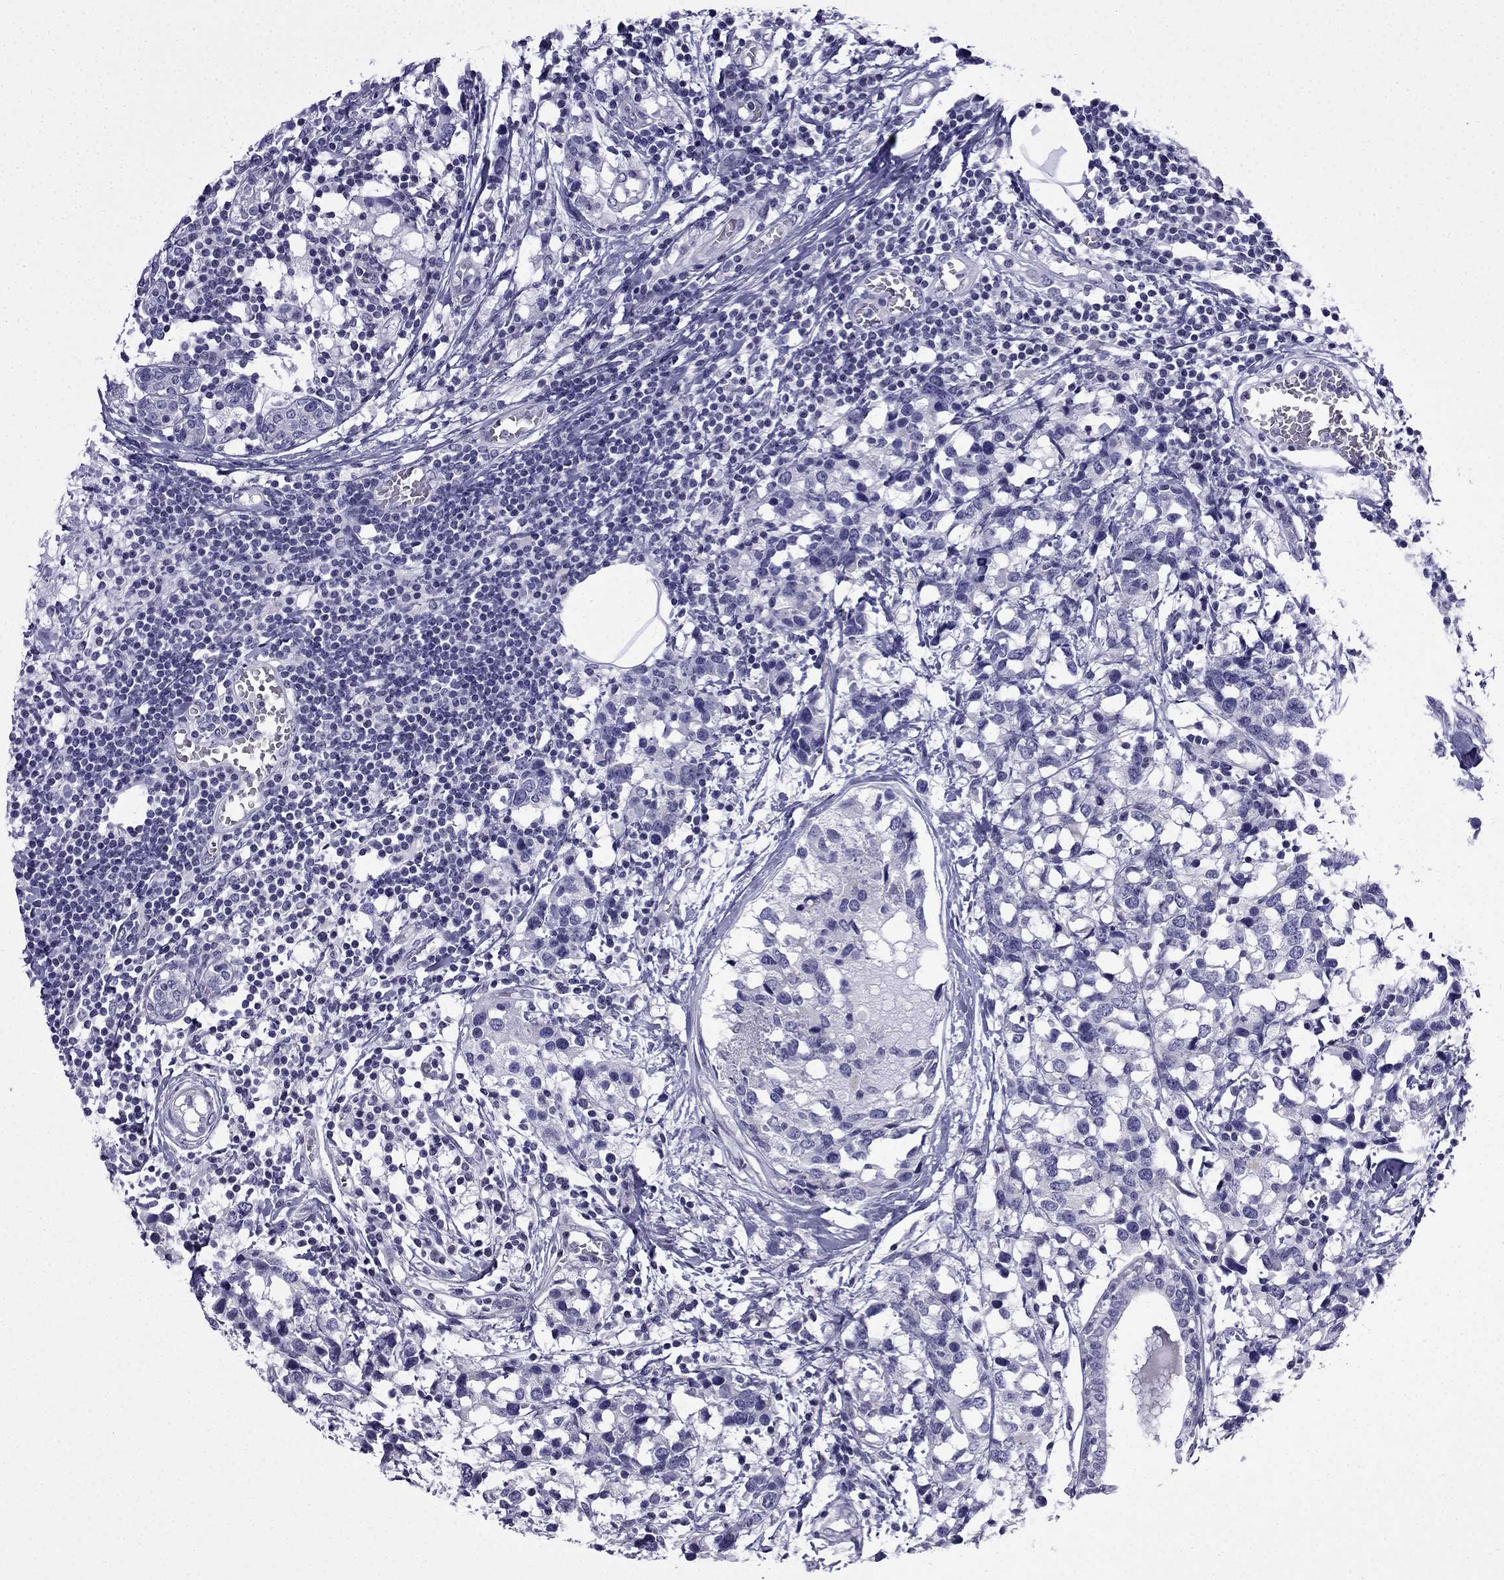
{"staining": {"intensity": "negative", "quantity": "none", "location": "none"}, "tissue": "breast cancer", "cell_type": "Tumor cells", "image_type": "cancer", "snomed": [{"axis": "morphology", "description": "Lobular carcinoma"}, {"axis": "topography", "description": "Breast"}], "caption": "Tumor cells show no significant protein positivity in breast cancer (lobular carcinoma).", "gene": "POM121L12", "patient": {"sex": "female", "age": 59}}